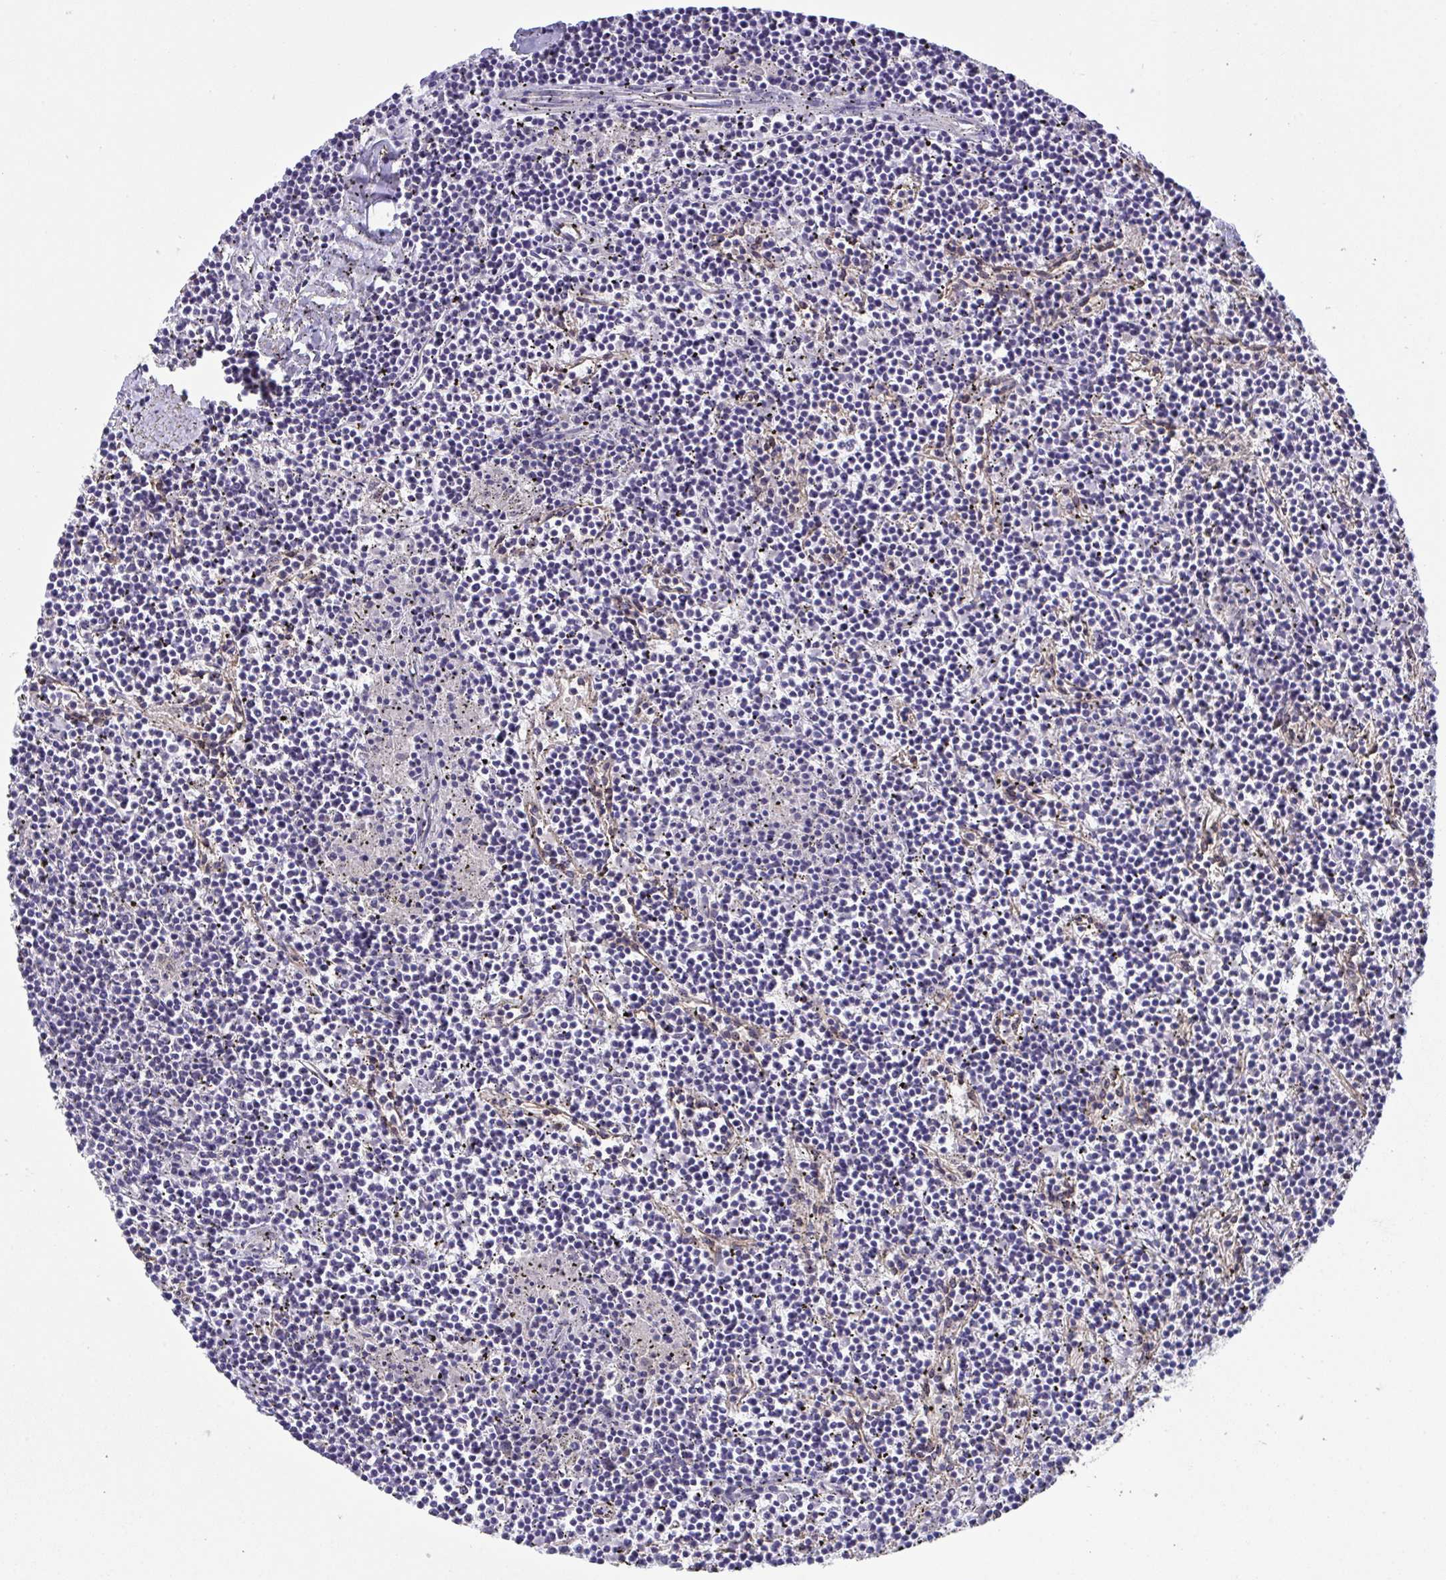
{"staining": {"intensity": "negative", "quantity": "none", "location": "none"}, "tissue": "lymphoma", "cell_type": "Tumor cells", "image_type": "cancer", "snomed": [{"axis": "morphology", "description": "Malignant lymphoma, non-Hodgkin's type, Low grade"}, {"axis": "topography", "description": "Spleen"}], "caption": "This image is of lymphoma stained with IHC to label a protein in brown with the nuclei are counter-stained blue. There is no staining in tumor cells.", "gene": "RHOXF1", "patient": {"sex": "female", "age": 19}}